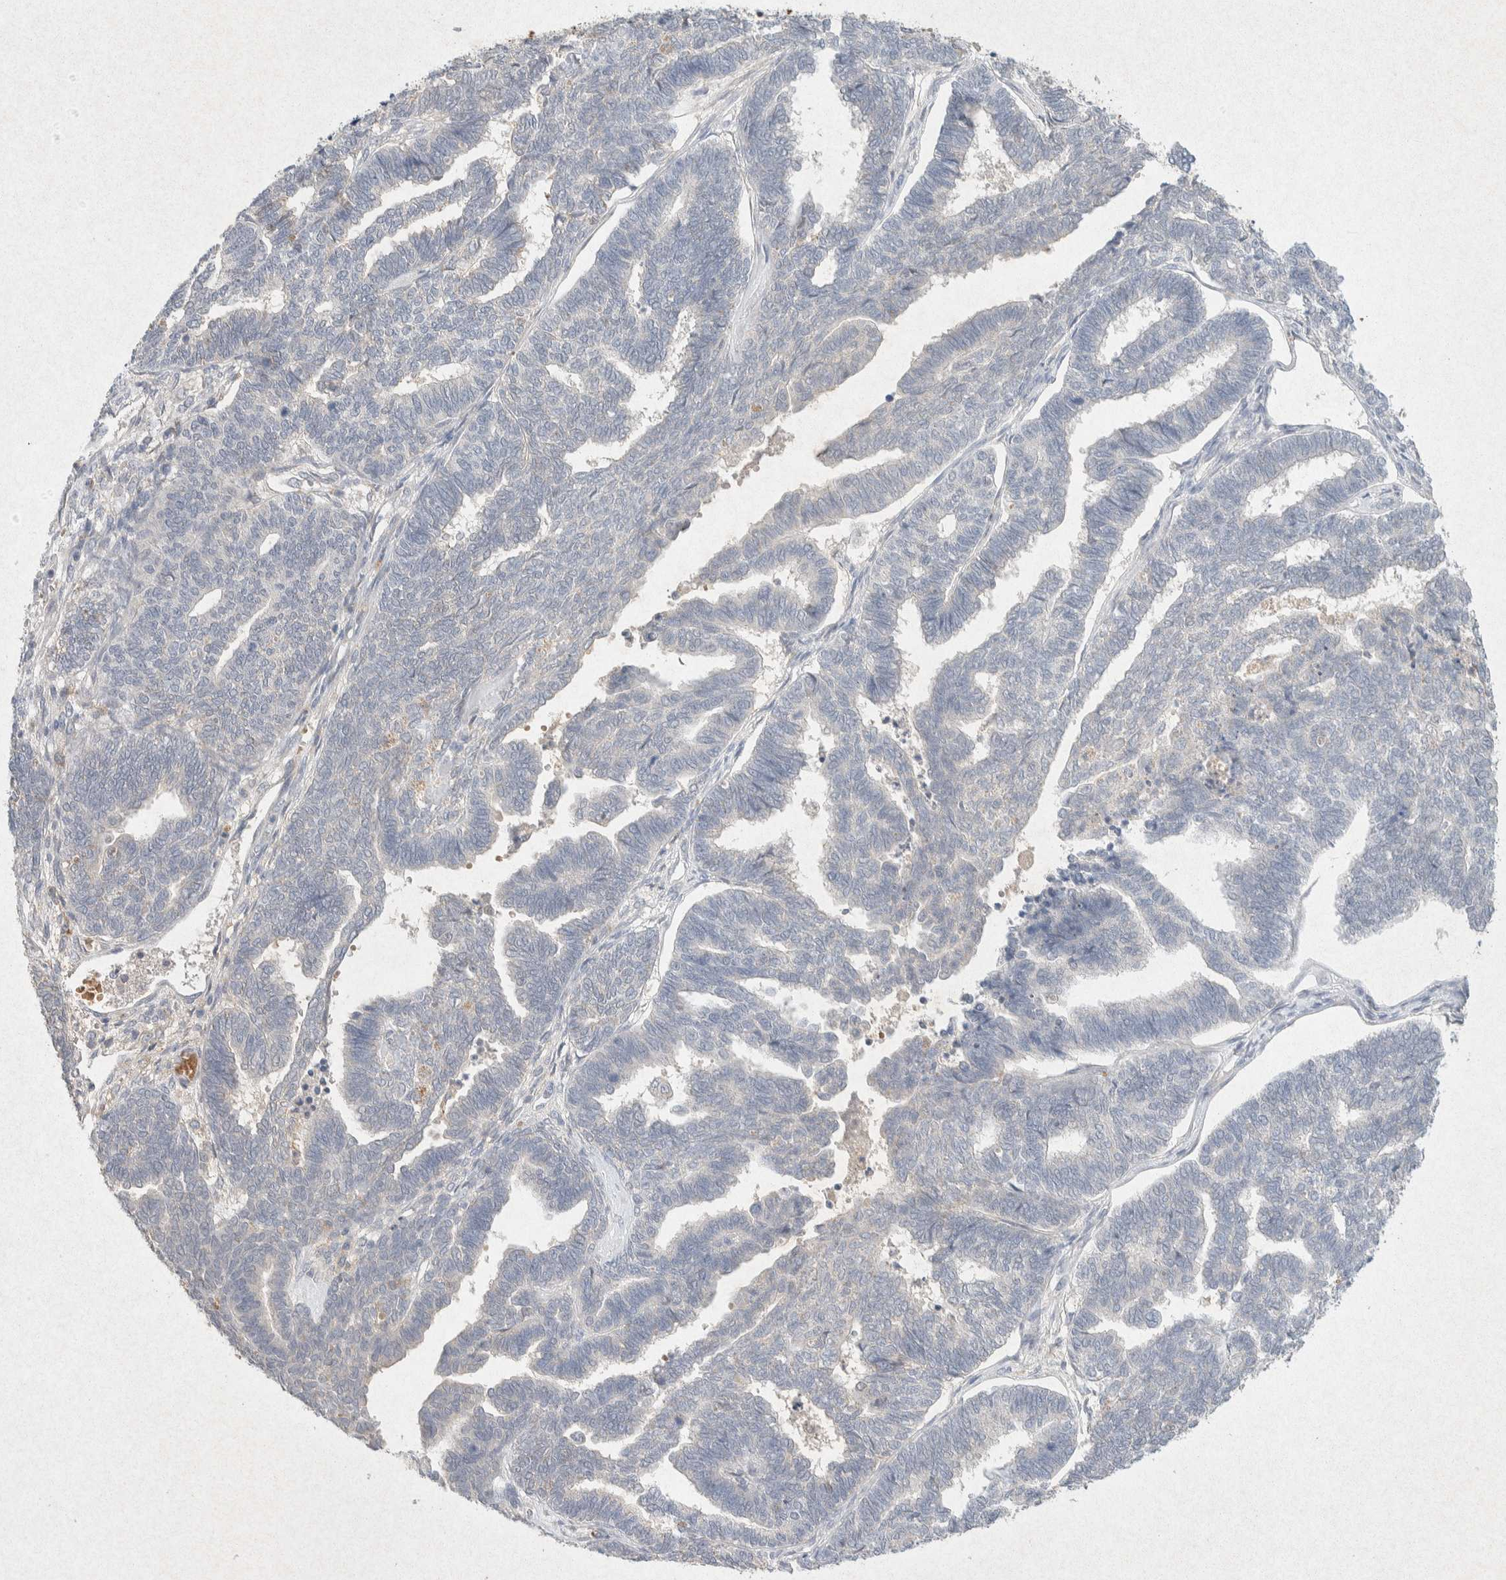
{"staining": {"intensity": "negative", "quantity": "none", "location": "none"}, "tissue": "endometrial cancer", "cell_type": "Tumor cells", "image_type": "cancer", "snomed": [{"axis": "morphology", "description": "Adenocarcinoma, NOS"}, {"axis": "topography", "description": "Endometrium"}], "caption": "Protein analysis of adenocarcinoma (endometrial) displays no significant expression in tumor cells.", "gene": "GNAI1", "patient": {"sex": "female", "age": 70}}